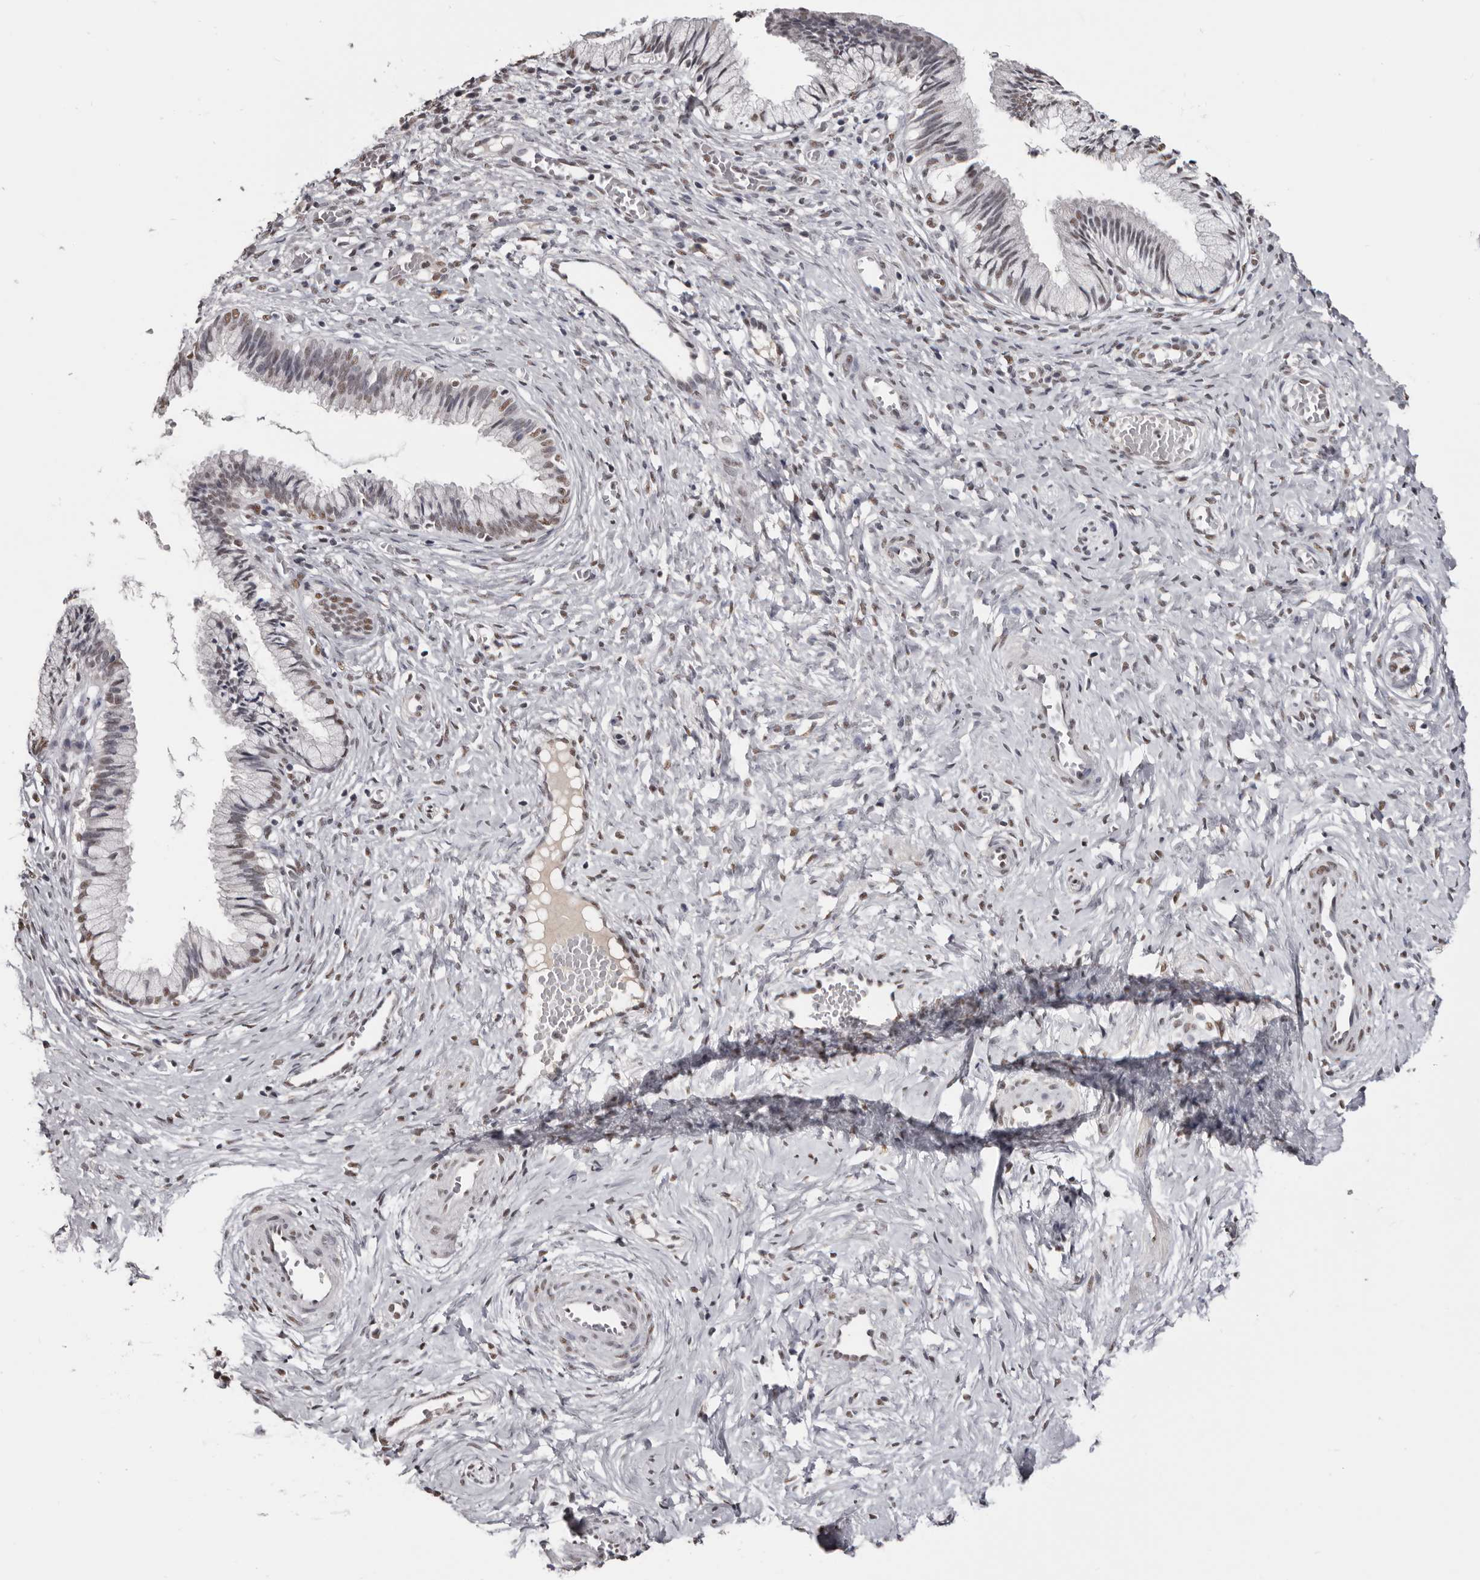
{"staining": {"intensity": "weak", "quantity": "<25%", "location": "nuclear"}, "tissue": "cervix", "cell_type": "Glandular cells", "image_type": "normal", "snomed": [{"axis": "morphology", "description": "Normal tissue, NOS"}, {"axis": "topography", "description": "Cervix"}], "caption": "Immunohistochemistry (IHC) photomicrograph of benign human cervix stained for a protein (brown), which shows no staining in glandular cells. (DAB immunohistochemistry (IHC), high magnification).", "gene": "SCAF4", "patient": {"sex": "female", "age": 27}}